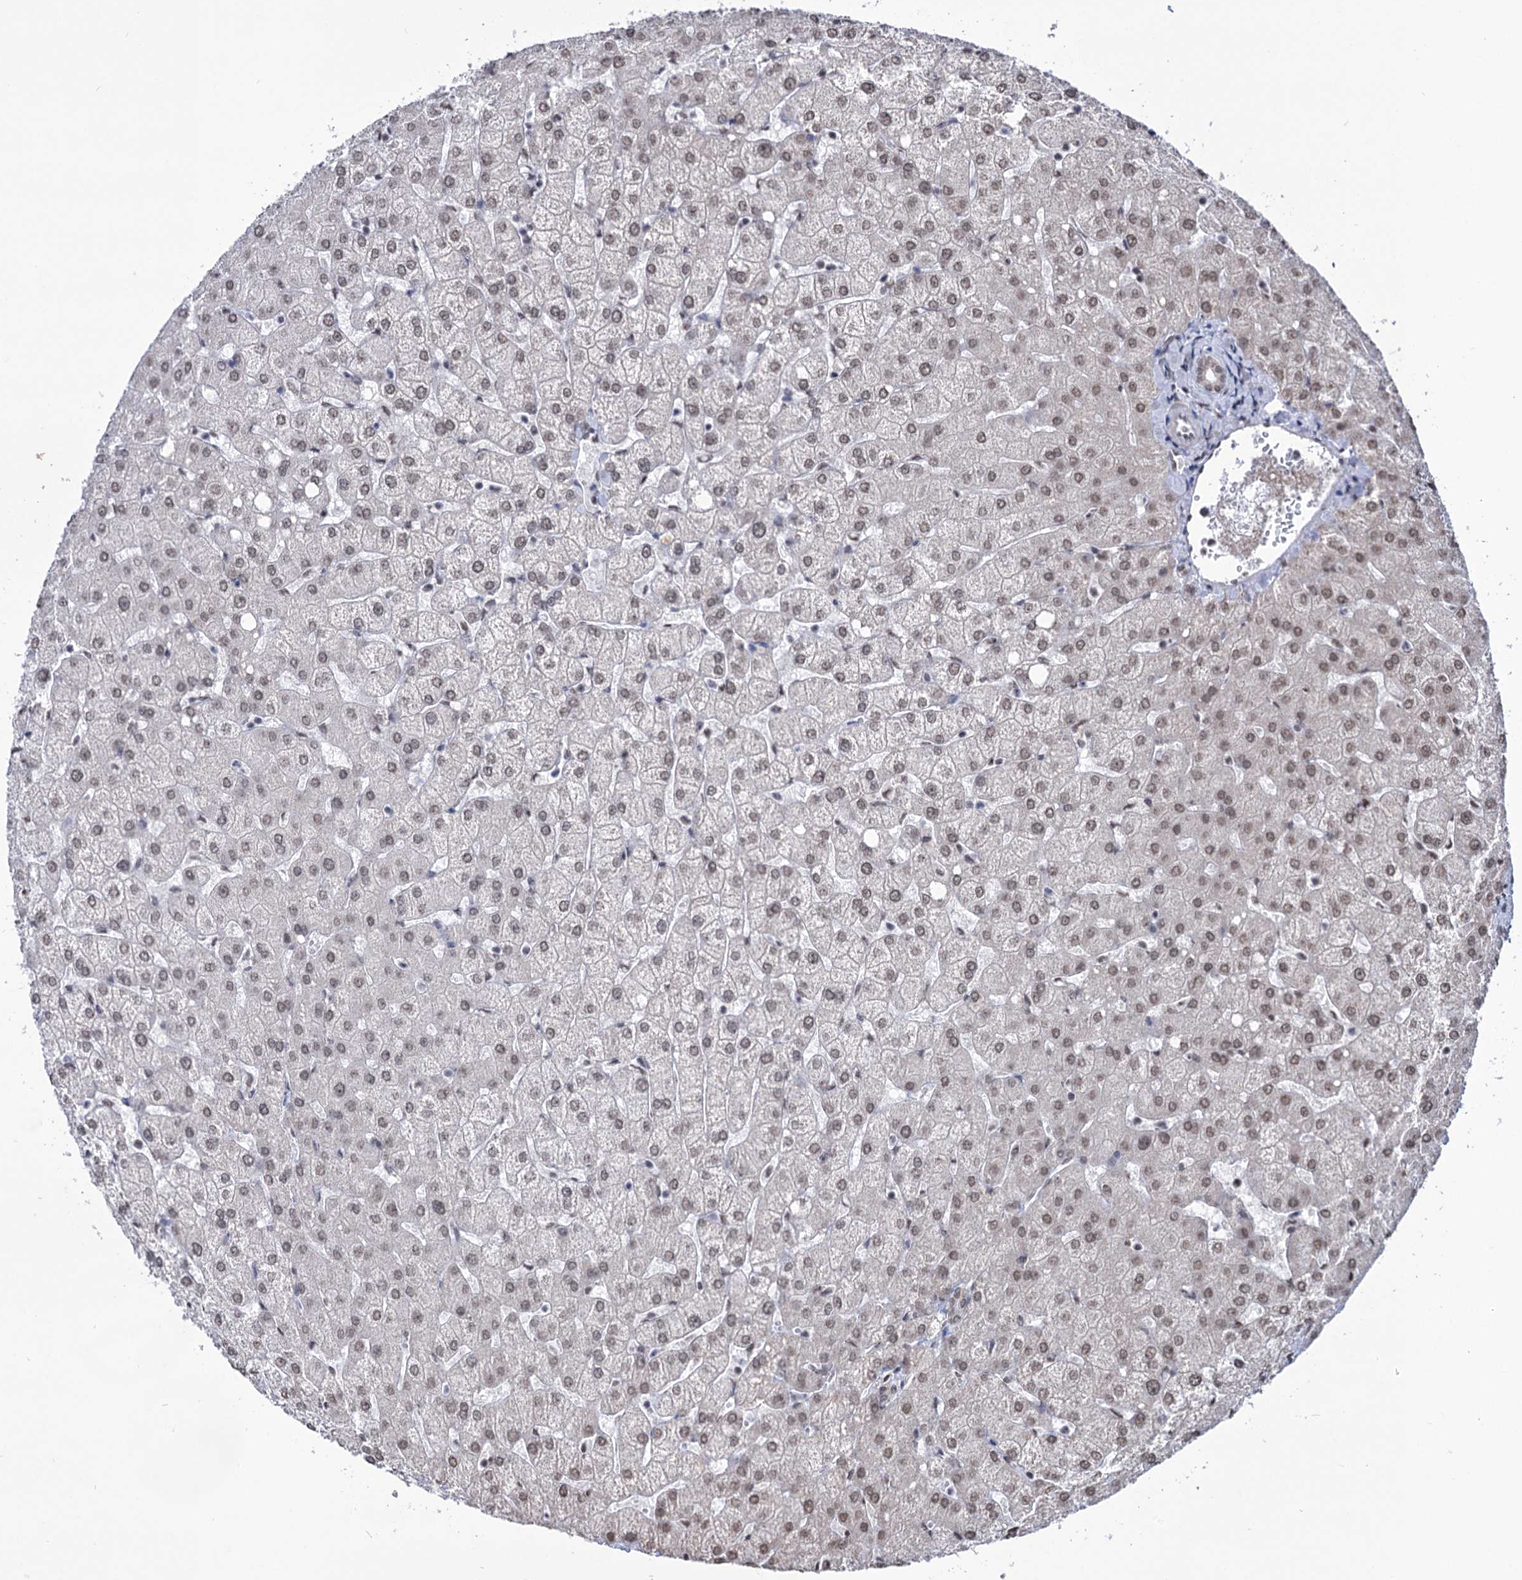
{"staining": {"intensity": "weak", "quantity": "25%-75%", "location": "nuclear"}, "tissue": "liver", "cell_type": "Cholangiocytes", "image_type": "normal", "snomed": [{"axis": "morphology", "description": "Normal tissue, NOS"}, {"axis": "topography", "description": "Liver"}], "caption": "This is a micrograph of immunohistochemistry staining of unremarkable liver, which shows weak positivity in the nuclear of cholangiocytes.", "gene": "ABHD10", "patient": {"sex": "female", "age": 54}}